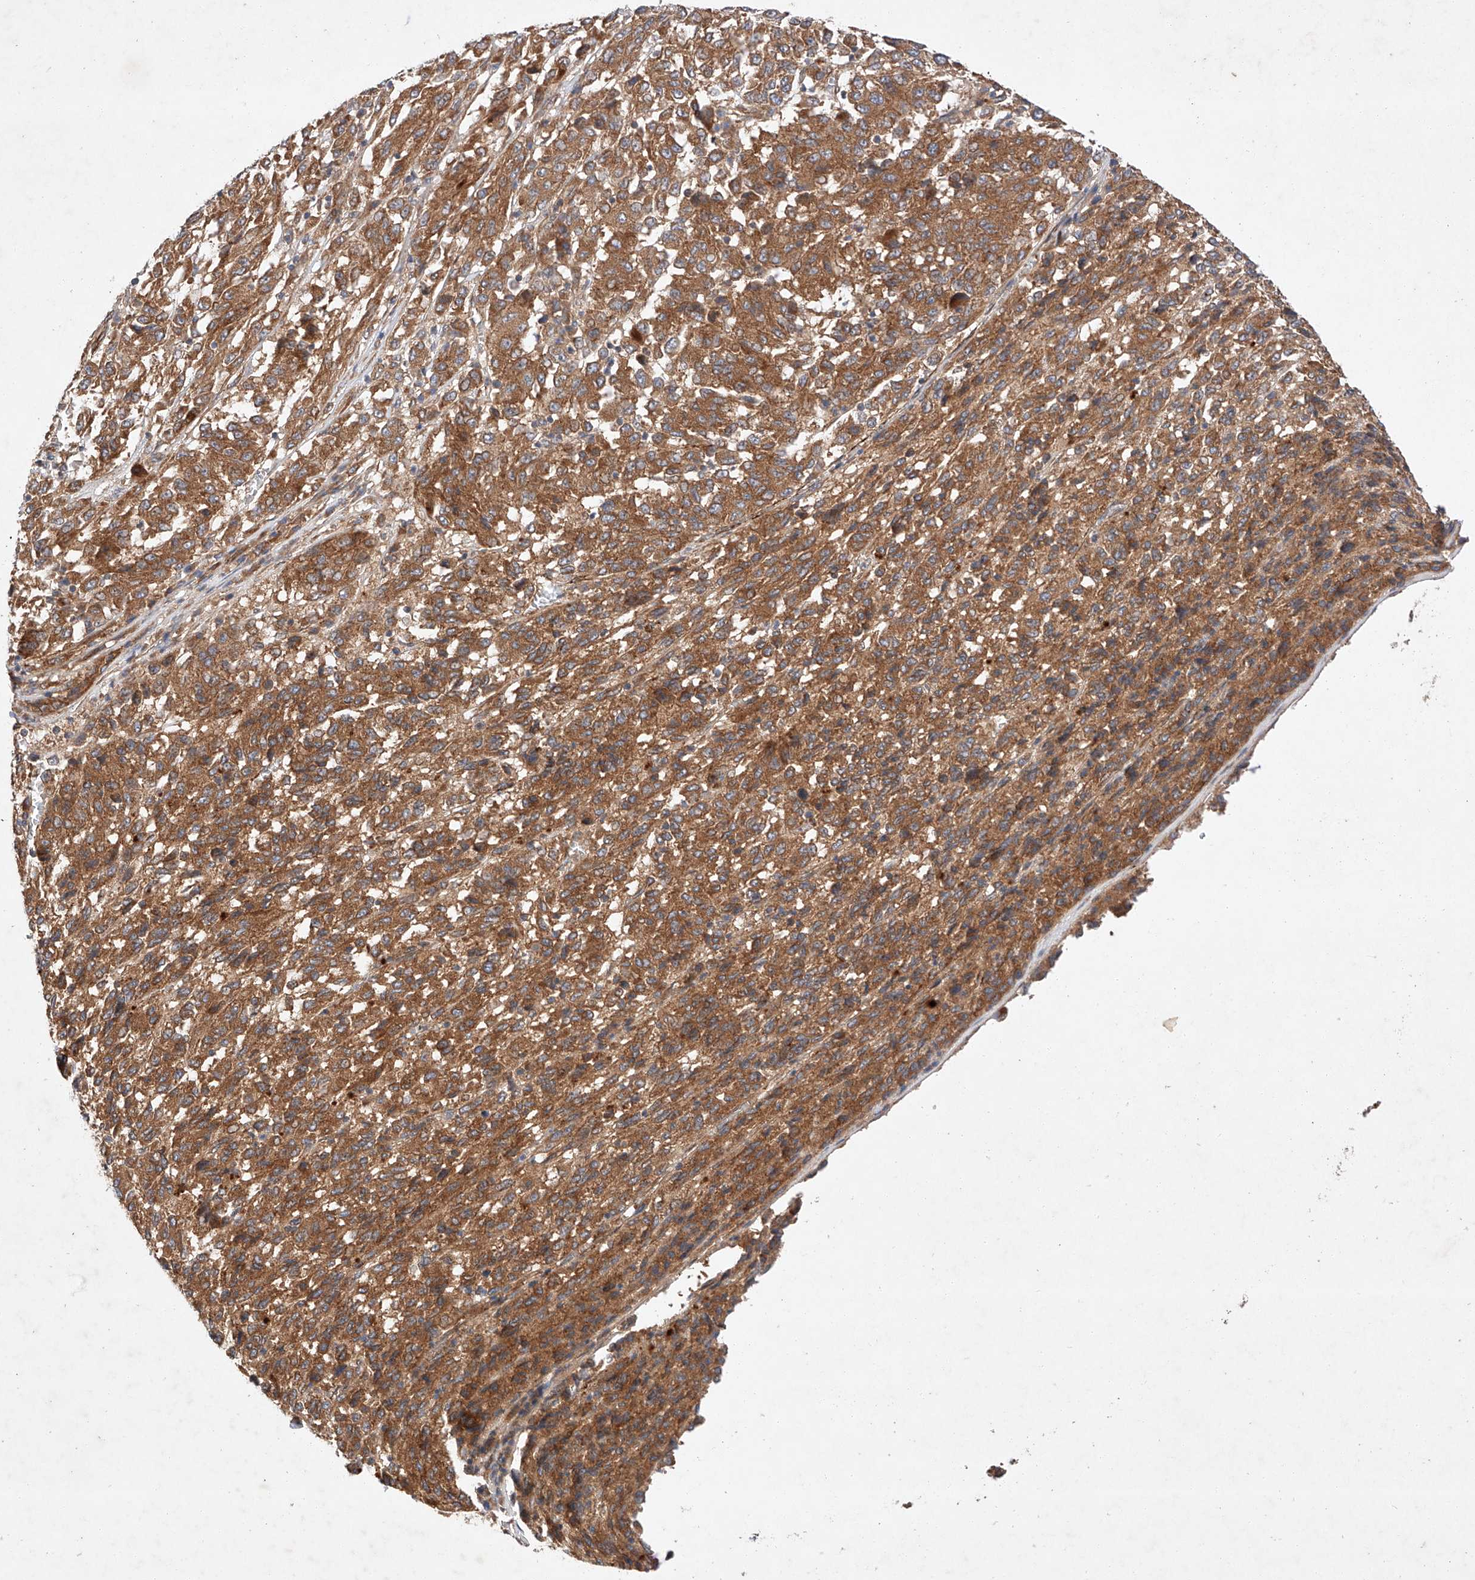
{"staining": {"intensity": "moderate", "quantity": ">75%", "location": "cytoplasmic/membranous"}, "tissue": "melanoma", "cell_type": "Tumor cells", "image_type": "cancer", "snomed": [{"axis": "morphology", "description": "Malignant melanoma, Metastatic site"}, {"axis": "topography", "description": "Lung"}], "caption": "Malignant melanoma (metastatic site) stained with DAB immunohistochemistry reveals medium levels of moderate cytoplasmic/membranous positivity in about >75% of tumor cells.", "gene": "RAB23", "patient": {"sex": "male", "age": 64}}